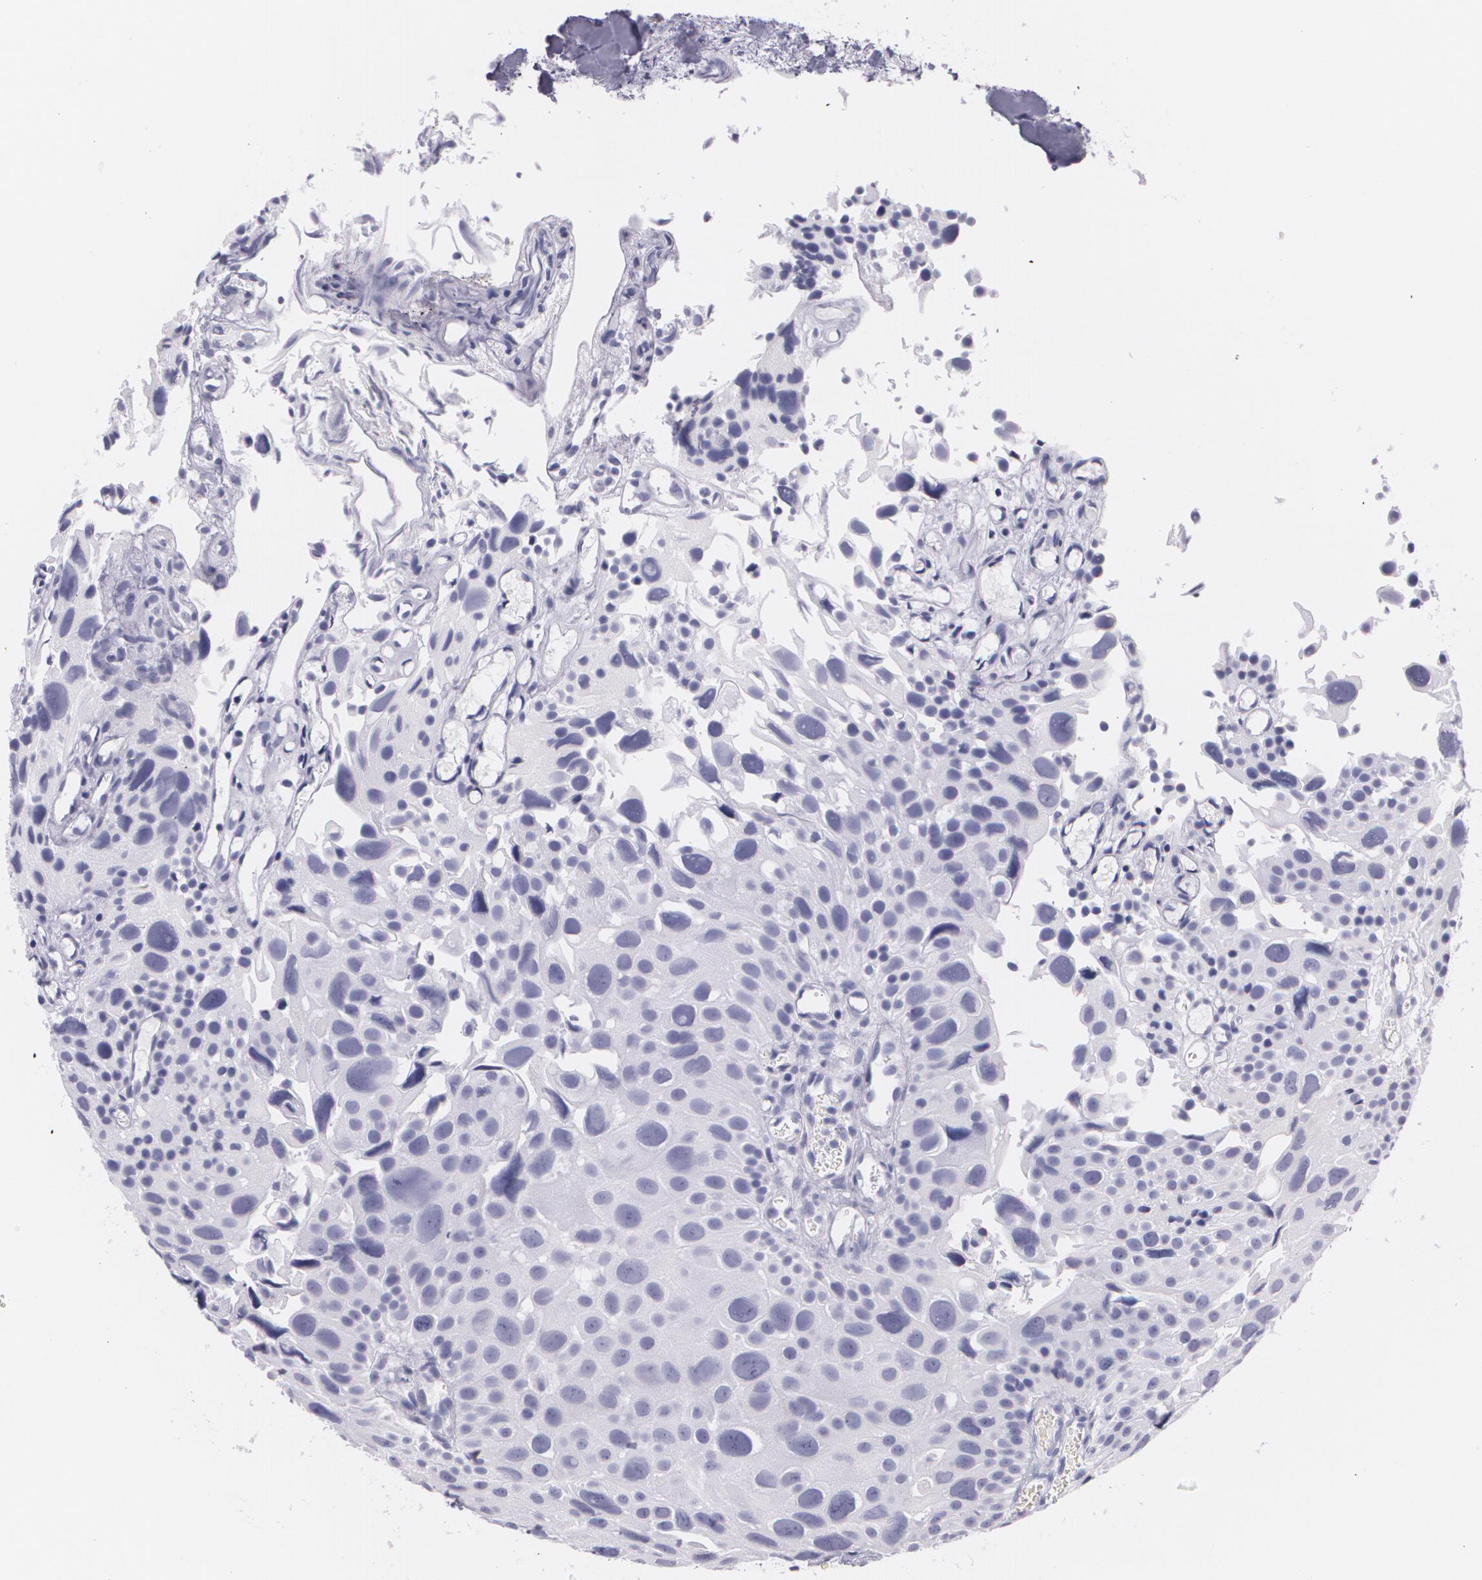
{"staining": {"intensity": "negative", "quantity": "none", "location": "none"}, "tissue": "urothelial cancer", "cell_type": "Tumor cells", "image_type": "cancer", "snomed": [{"axis": "morphology", "description": "Urothelial carcinoma, High grade"}, {"axis": "topography", "description": "Urinary bladder"}], "caption": "Tumor cells are negative for protein expression in human urothelial cancer.", "gene": "DLG4", "patient": {"sex": "female", "age": 78}}